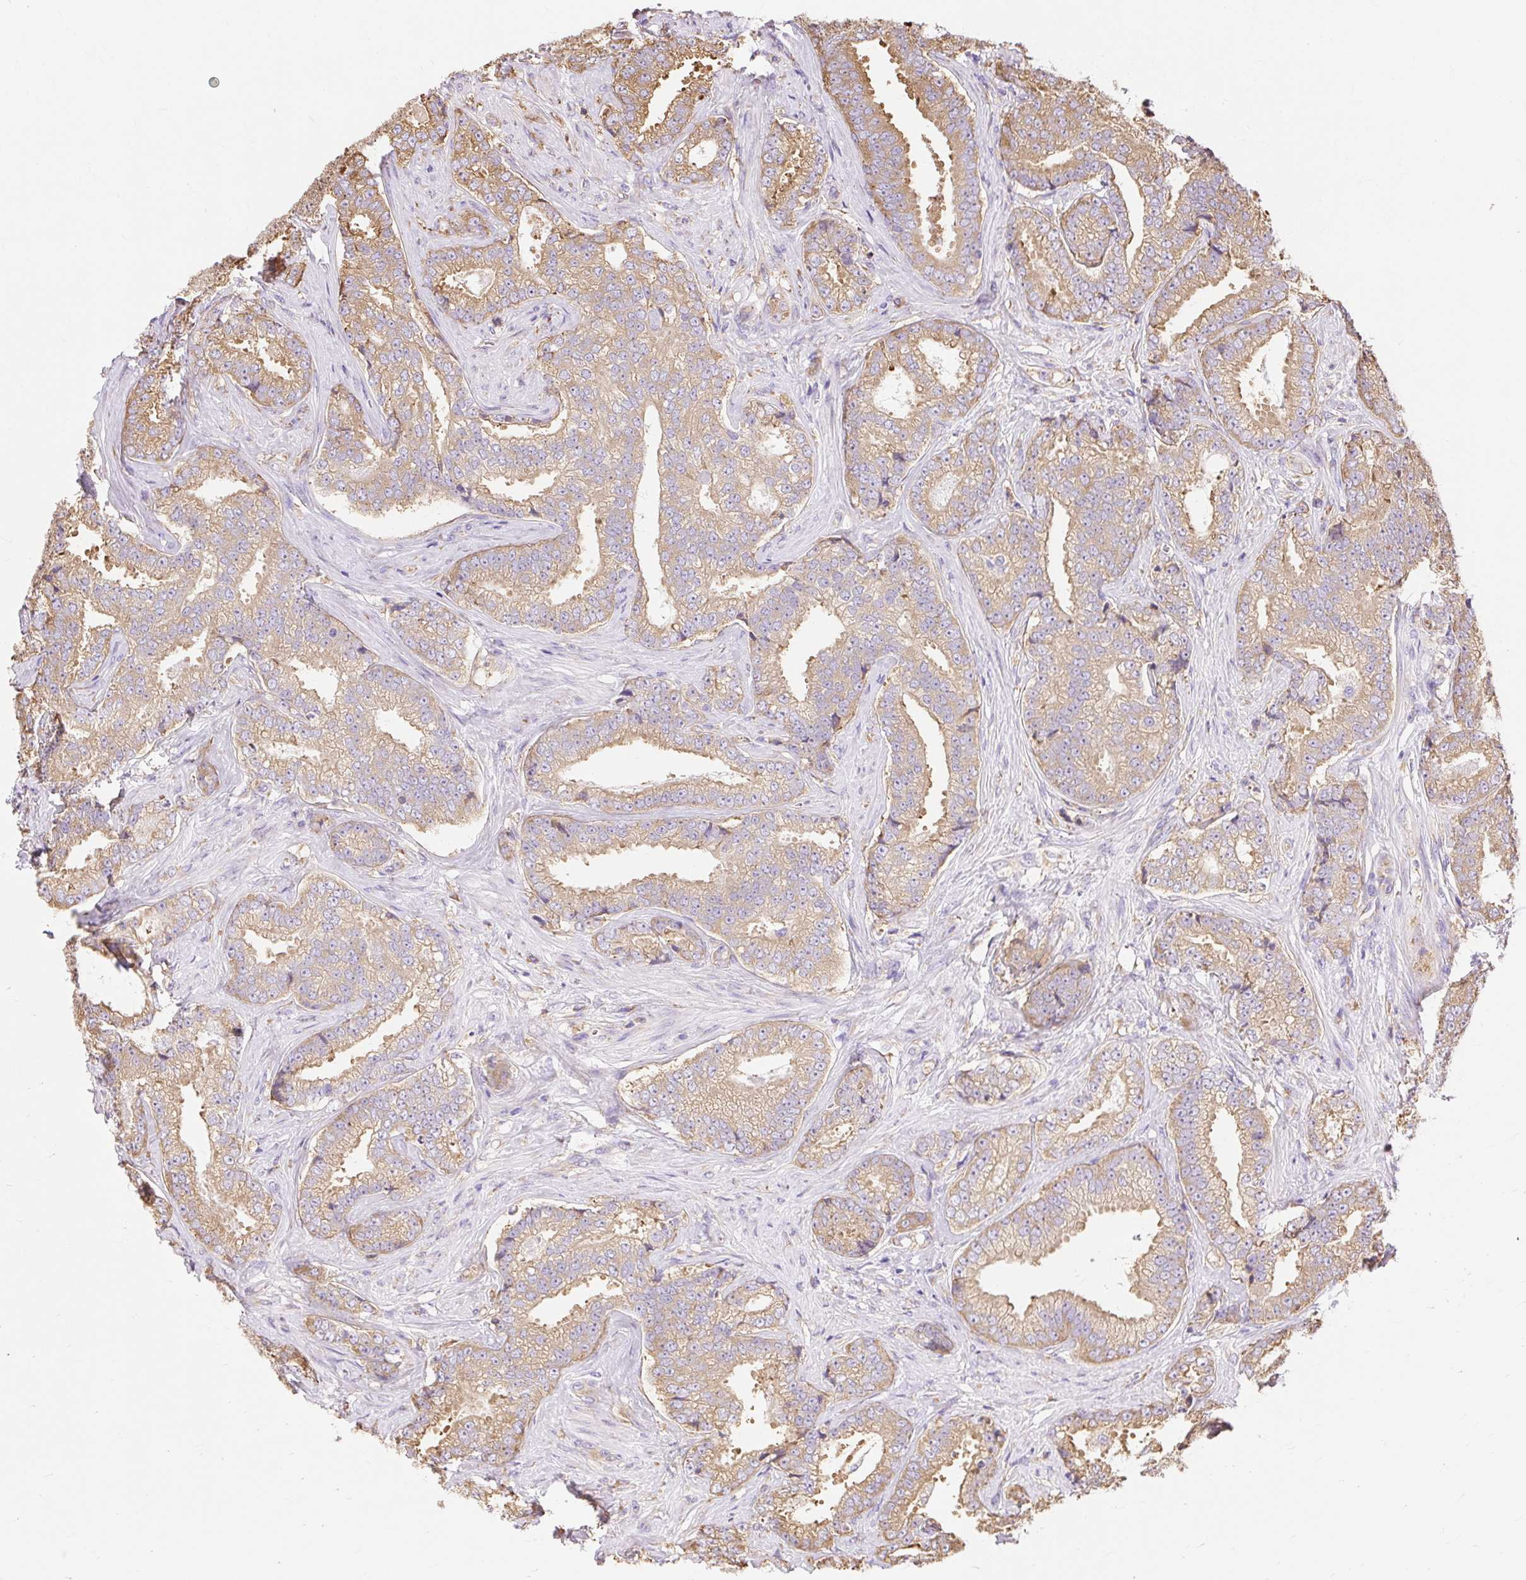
{"staining": {"intensity": "moderate", "quantity": ">75%", "location": "cytoplasmic/membranous"}, "tissue": "prostate cancer", "cell_type": "Tumor cells", "image_type": "cancer", "snomed": [{"axis": "morphology", "description": "Adenocarcinoma, Low grade"}, {"axis": "topography", "description": "Prostate"}], "caption": "Human prostate adenocarcinoma (low-grade) stained with a protein marker displays moderate staining in tumor cells.", "gene": "RPS17", "patient": {"sex": "male", "age": 63}}